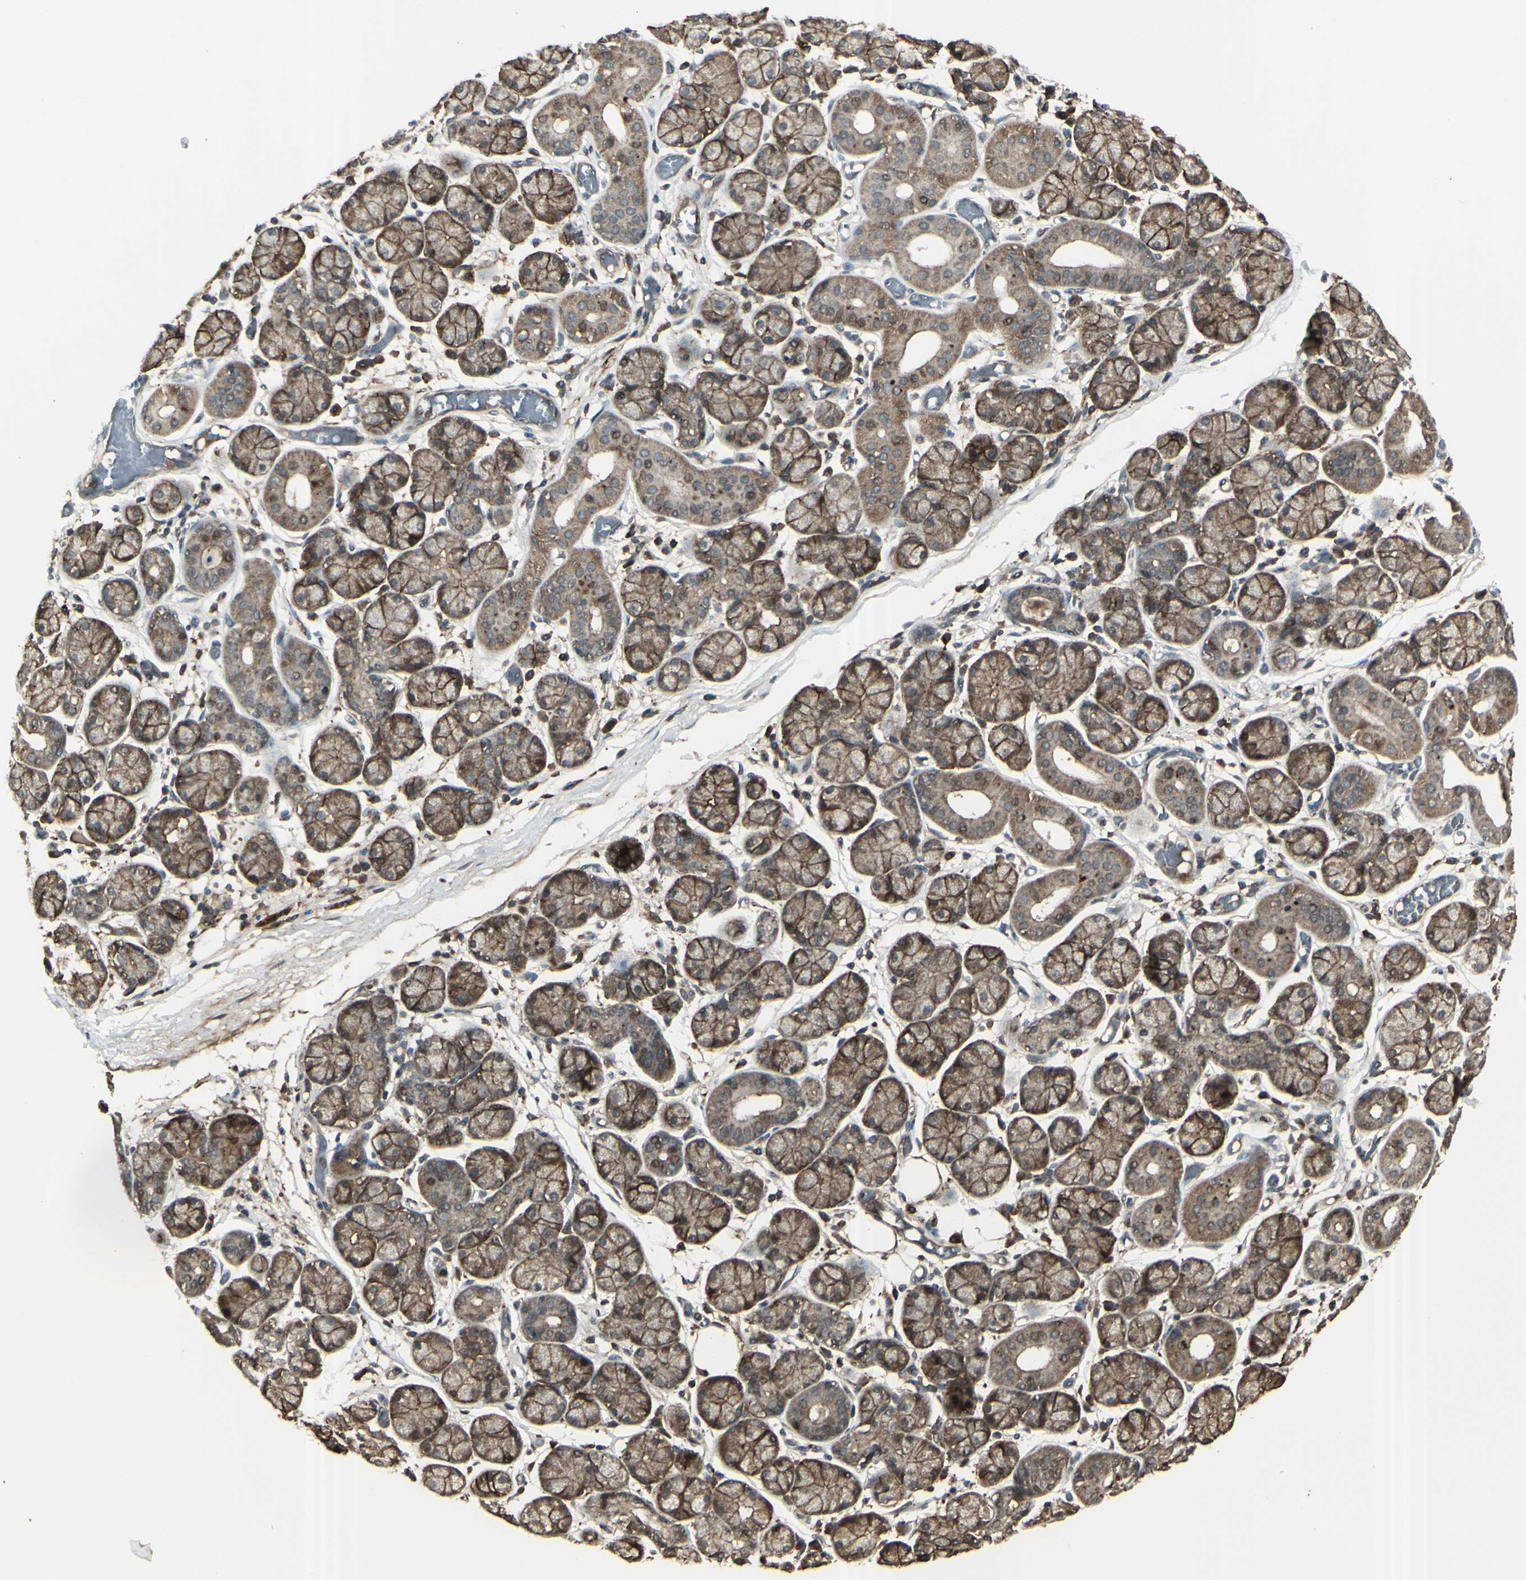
{"staining": {"intensity": "moderate", "quantity": ">75%", "location": "cytoplasmic/membranous"}, "tissue": "salivary gland", "cell_type": "Glandular cells", "image_type": "normal", "snomed": [{"axis": "morphology", "description": "Normal tissue, NOS"}, {"axis": "topography", "description": "Salivary gland"}], "caption": "Protein staining exhibits moderate cytoplasmic/membranous expression in about >75% of glandular cells in normal salivary gland. (DAB IHC with brightfield microscopy, high magnification).", "gene": "GNAS", "patient": {"sex": "female", "age": 24}}